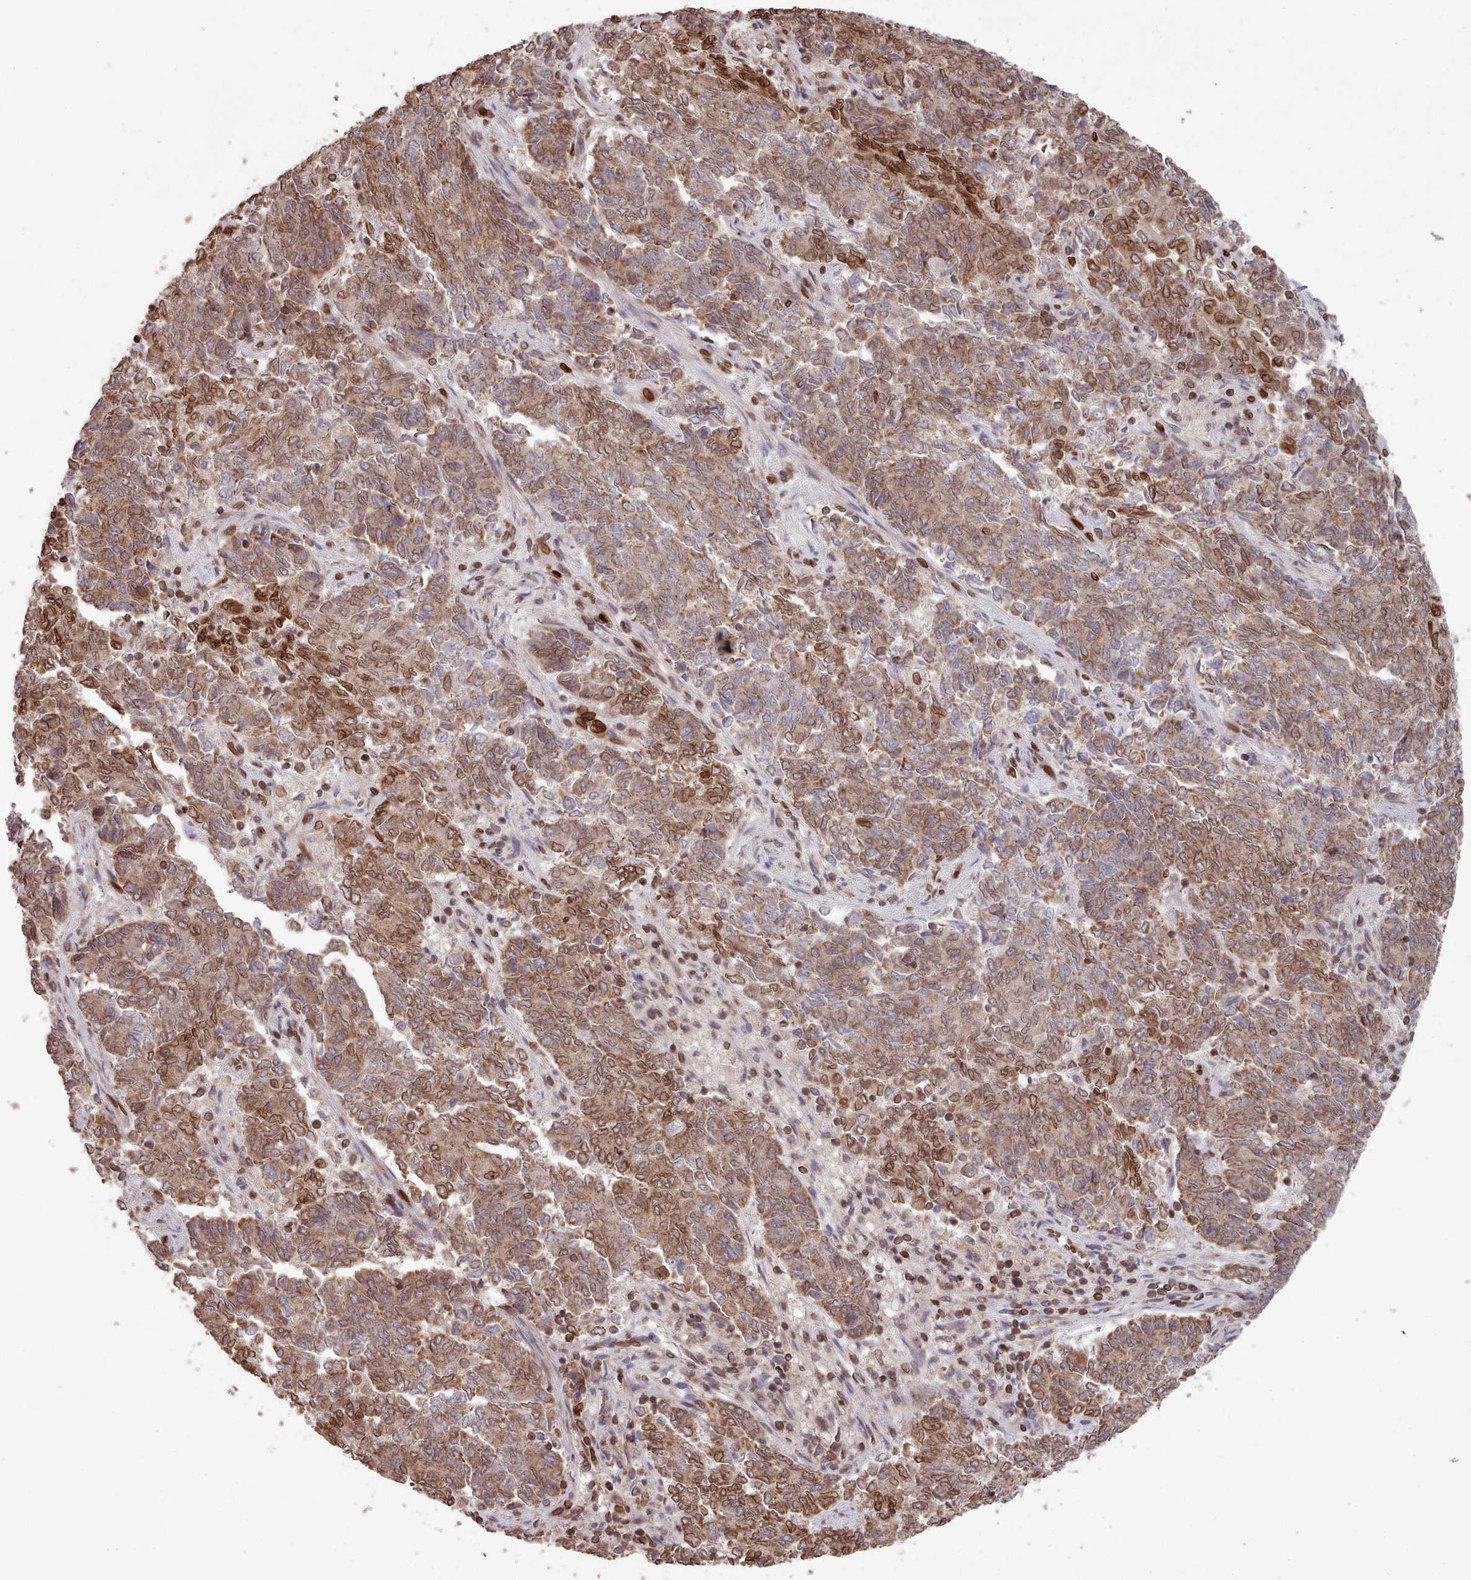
{"staining": {"intensity": "moderate", "quantity": ">75%", "location": "cytoplasmic/membranous,nuclear"}, "tissue": "endometrial cancer", "cell_type": "Tumor cells", "image_type": "cancer", "snomed": [{"axis": "morphology", "description": "Adenocarcinoma, NOS"}, {"axis": "topography", "description": "Endometrium"}], "caption": "Immunohistochemistry (IHC) (DAB (3,3'-diaminobenzidine)) staining of human endometrial cancer (adenocarcinoma) displays moderate cytoplasmic/membranous and nuclear protein staining in about >75% of tumor cells.", "gene": "TOR1AIP1", "patient": {"sex": "female", "age": 80}}